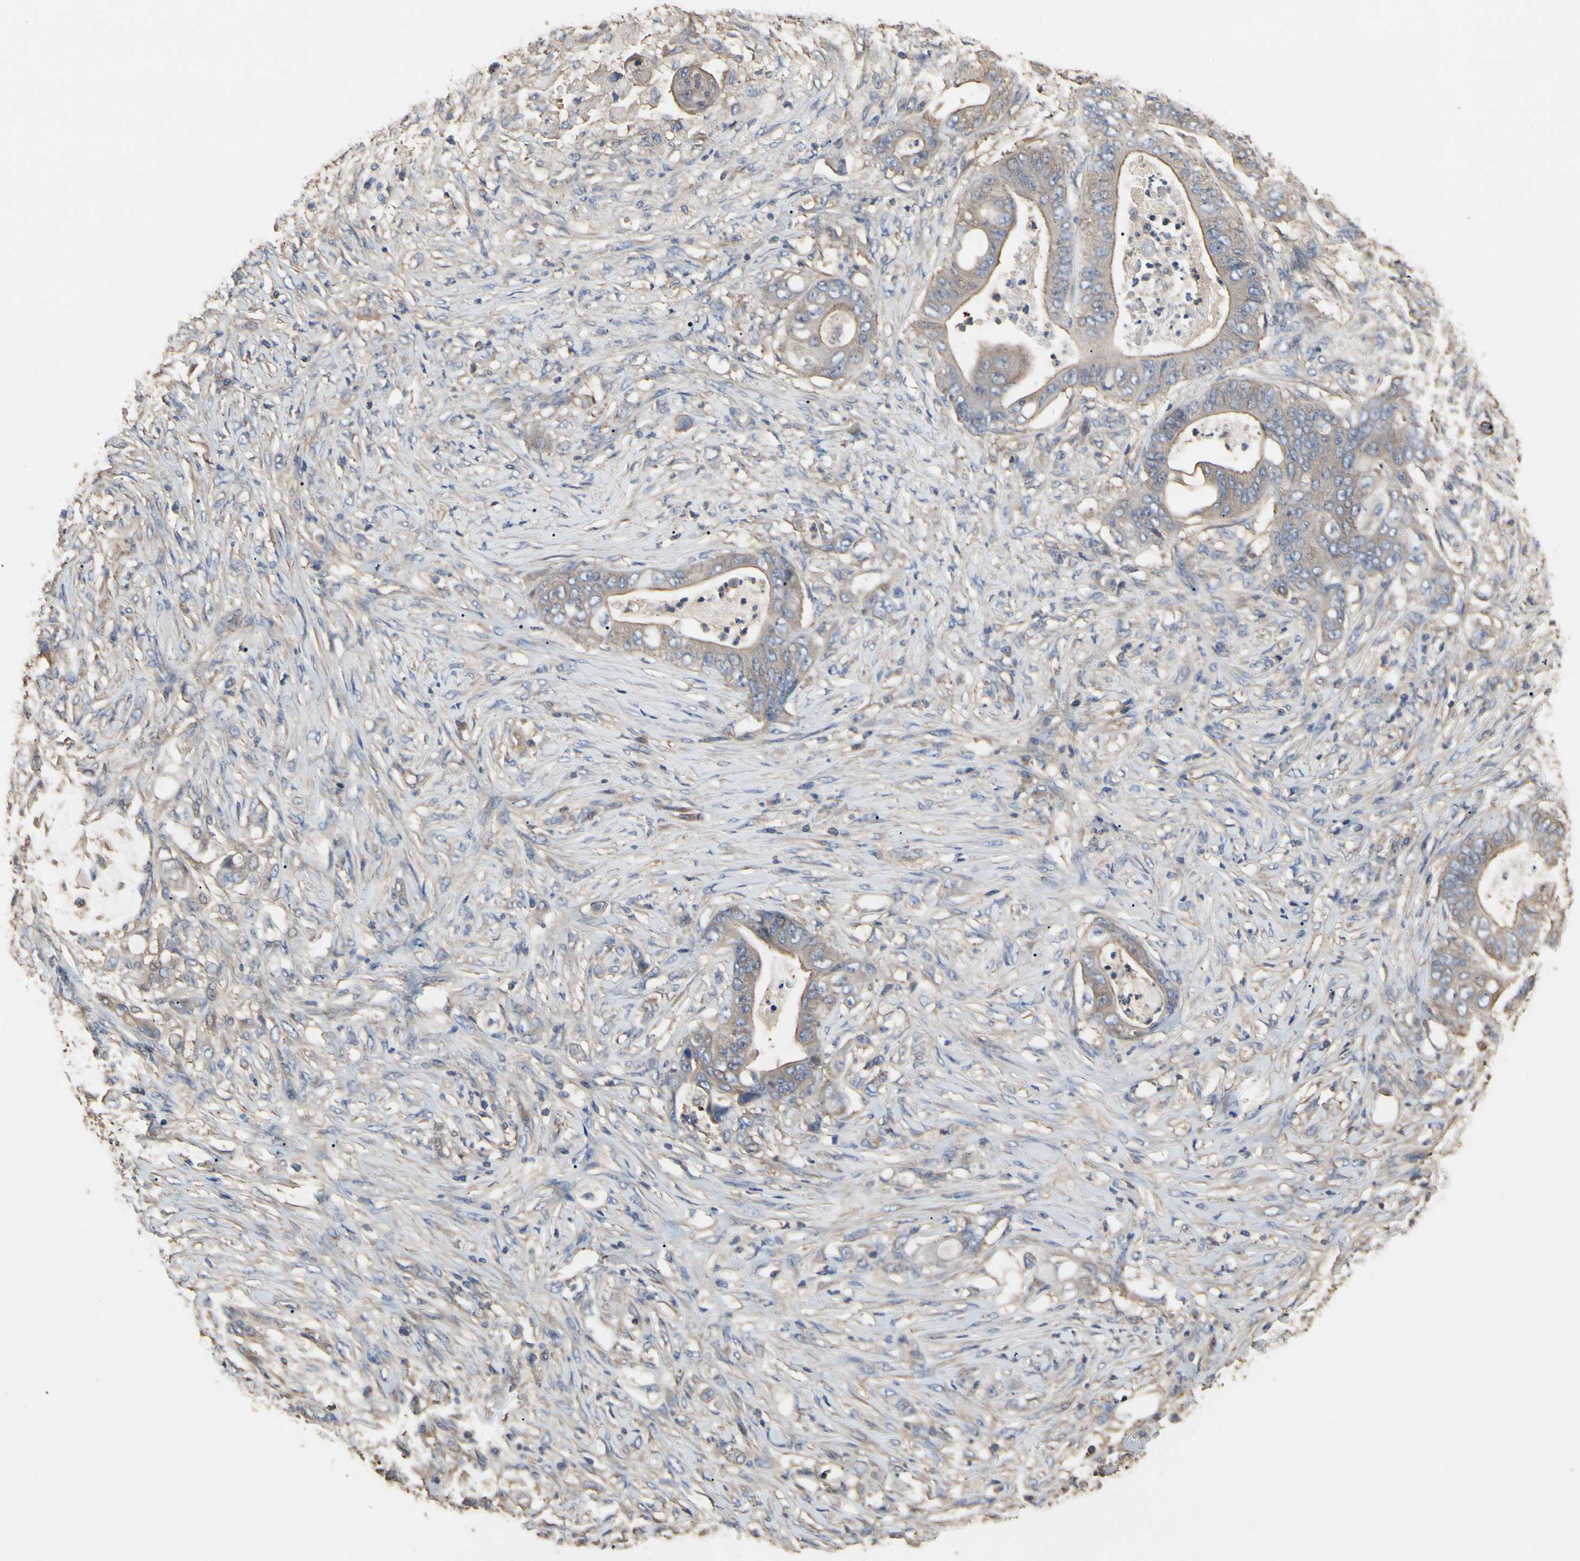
{"staining": {"intensity": "weak", "quantity": ">75%", "location": "cytoplasmic/membranous"}, "tissue": "stomach cancer", "cell_type": "Tumor cells", "image_type": "cancer", "snomed": [{"axis": "morphology", "description": "Adenocarcinoma, NOS"}, {"axis": "topography", "description": "Stomach"}], "caption": "Protein staining of adenocarcinoma (stomach) tissue demonstrates weak cytoplasmic/membranous expression in approximately >75% of tumor cells. (DAB (3,3'-diaminobenzidine) IHC, brown staining for protein, blue staining for nuclei).", "gene": "PDZK1", "patient": {"sex": "female", "age": 73}}